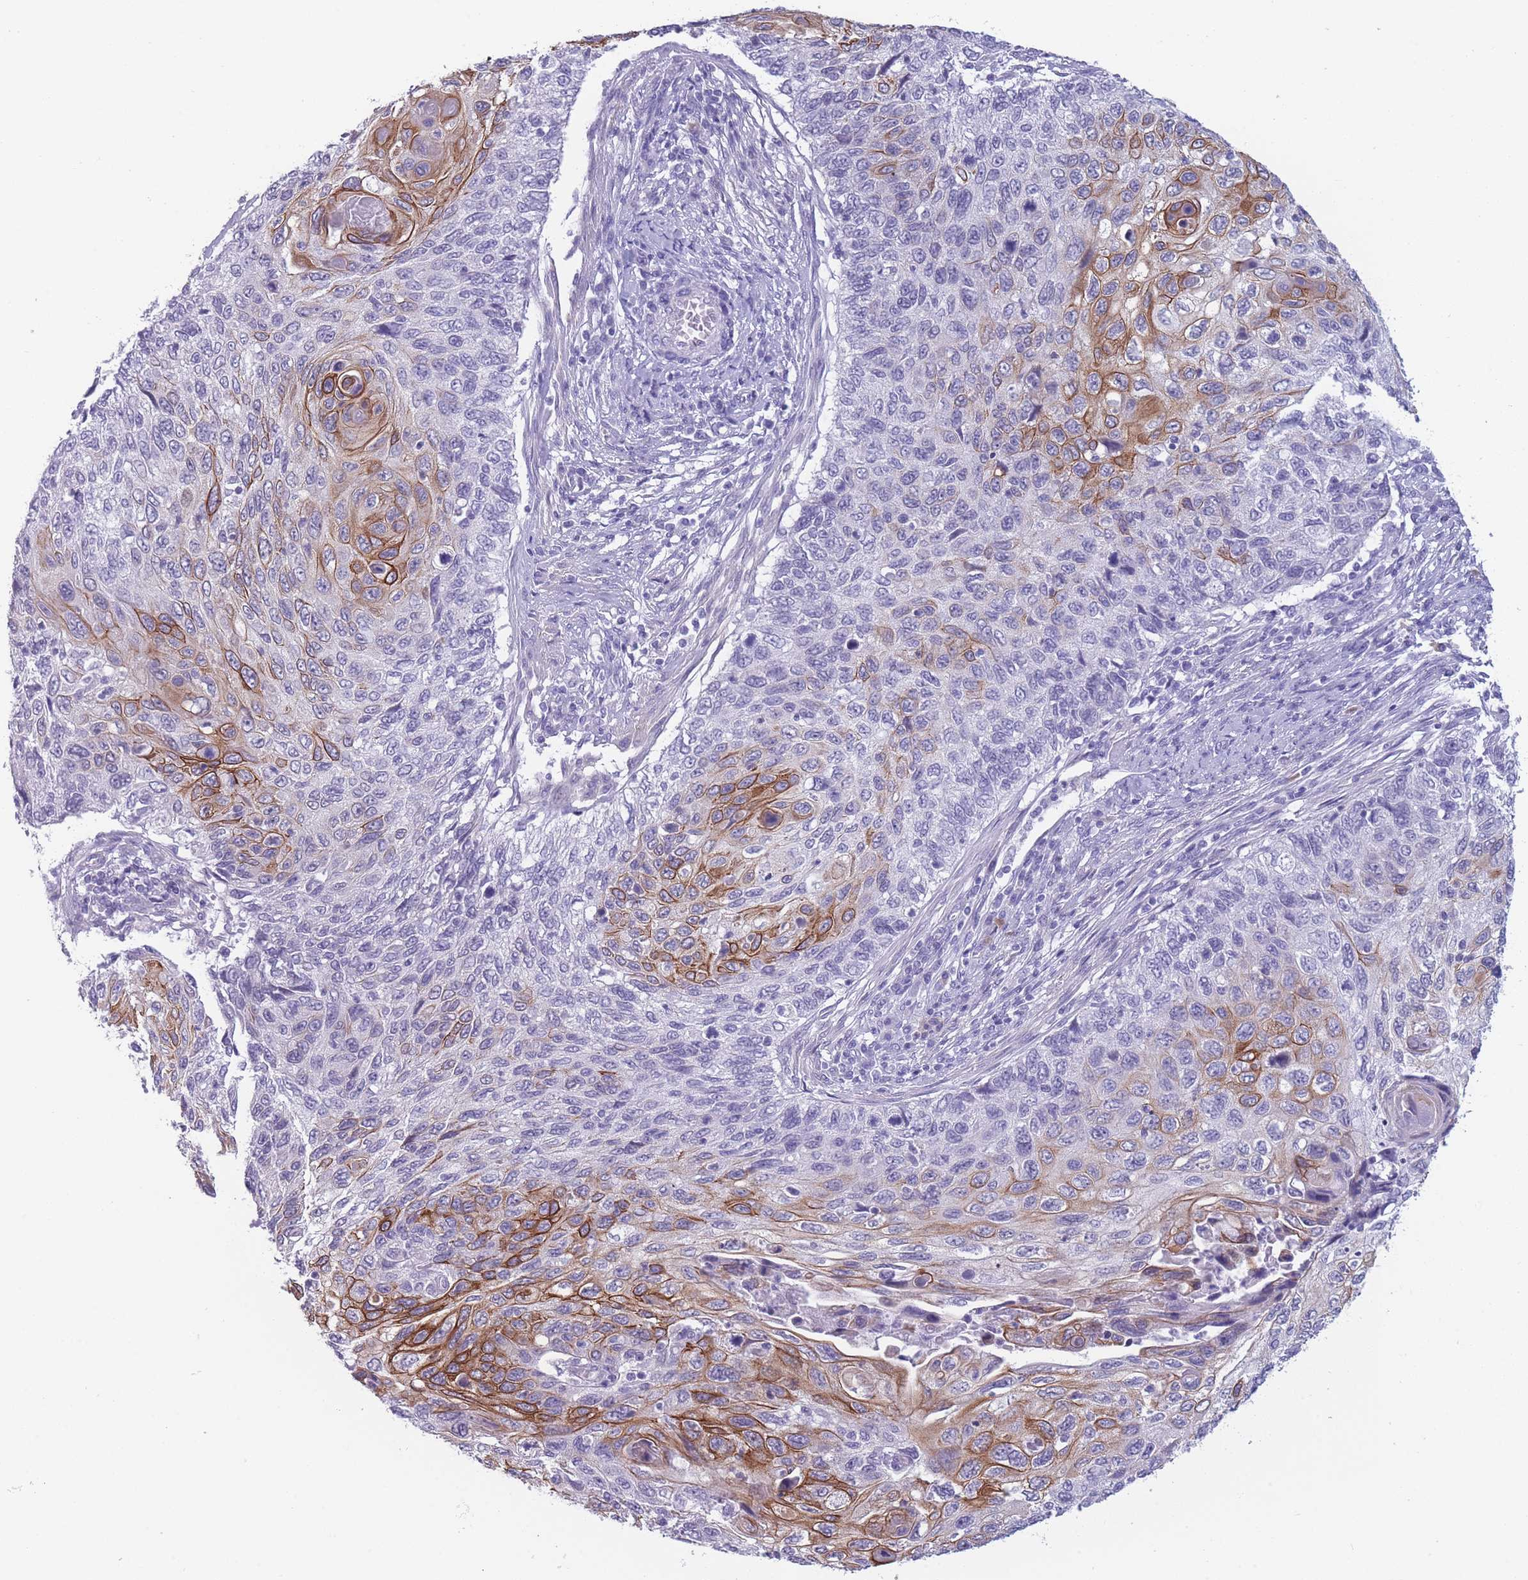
{"staining": {"intensity": "strong", "quantity": "<25%", "location": "cytoplasmic/membranous"}, "tissue": "cervical cancer", "cell_type": "Tumor cells", "image_type": "cancer", "snomed": [{"axis": "morphology", "description": "Squamous cell carcinoma, NOS"}, {"axis": "topography", "description": "Cervix"}], "caption": "IHC of squamous cell carcinoma (cervical) reveals medium levels of strong cytoplasmic/membranous expression in approximately <25% of tumor cells.", "gene": "DCANP1", "patient": {"sex": "female", "age": 70}}